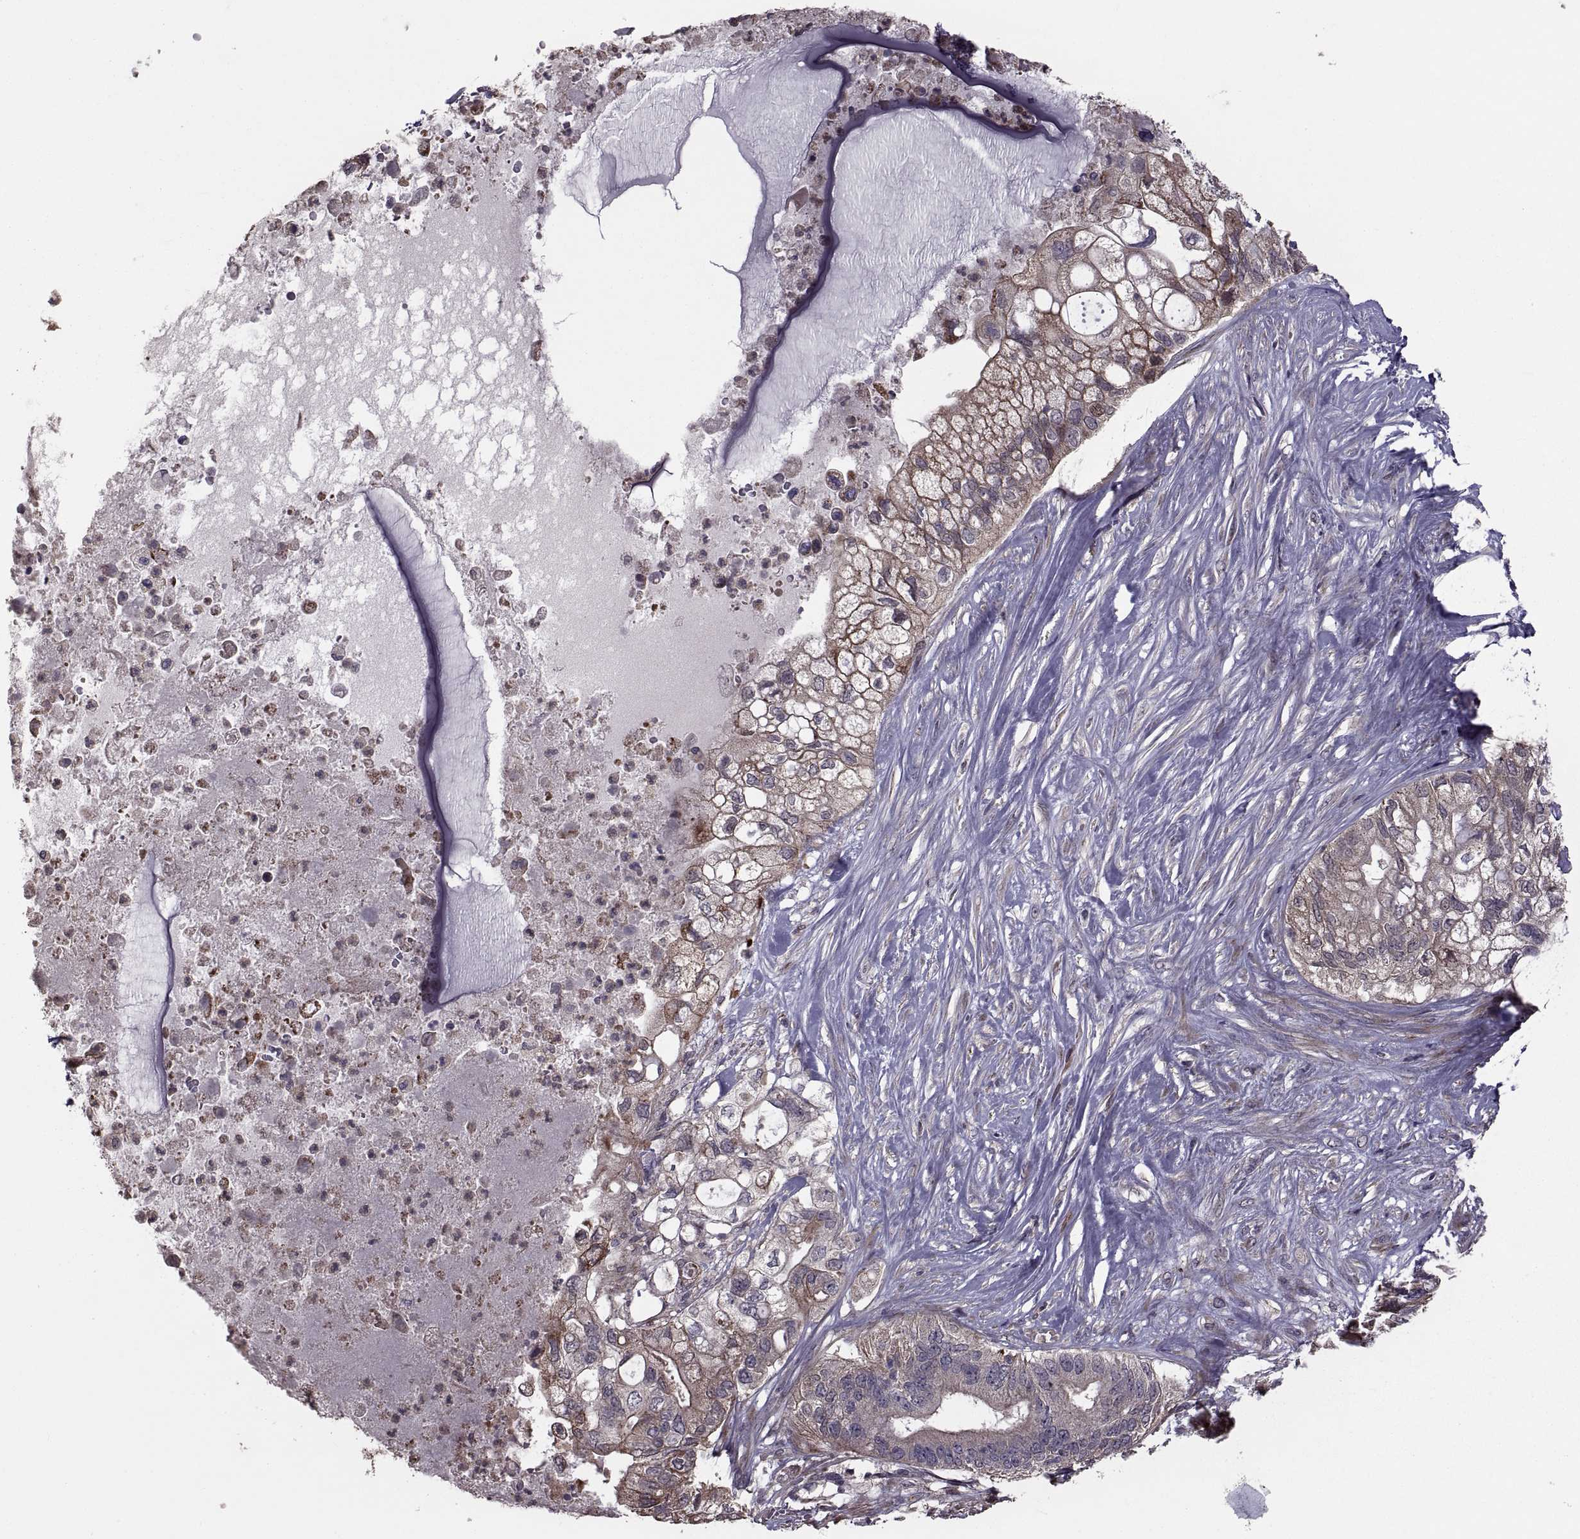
{"staining": {"intensity": "strong", "quantity": "<25%", "location": "cytoplasmic/membranous"}, "tissue": "pancreatic cancer", "cell_type": "Tumor cells", "image_type": "cancer", "snomed": [{"axis": "morphology", "description": "Adenocarcinoma, NOS"}, {"axis": "topography", "description": "Pancreas"}], "caption": "A medium amount of strong cytoplasmic/membranous expression is appreciated in about <25% of tumor cells in adenocarcinoma (pancreatic) tissue.", "gene": "PMM2", "patient": {"sex": "female", "age": 72}}